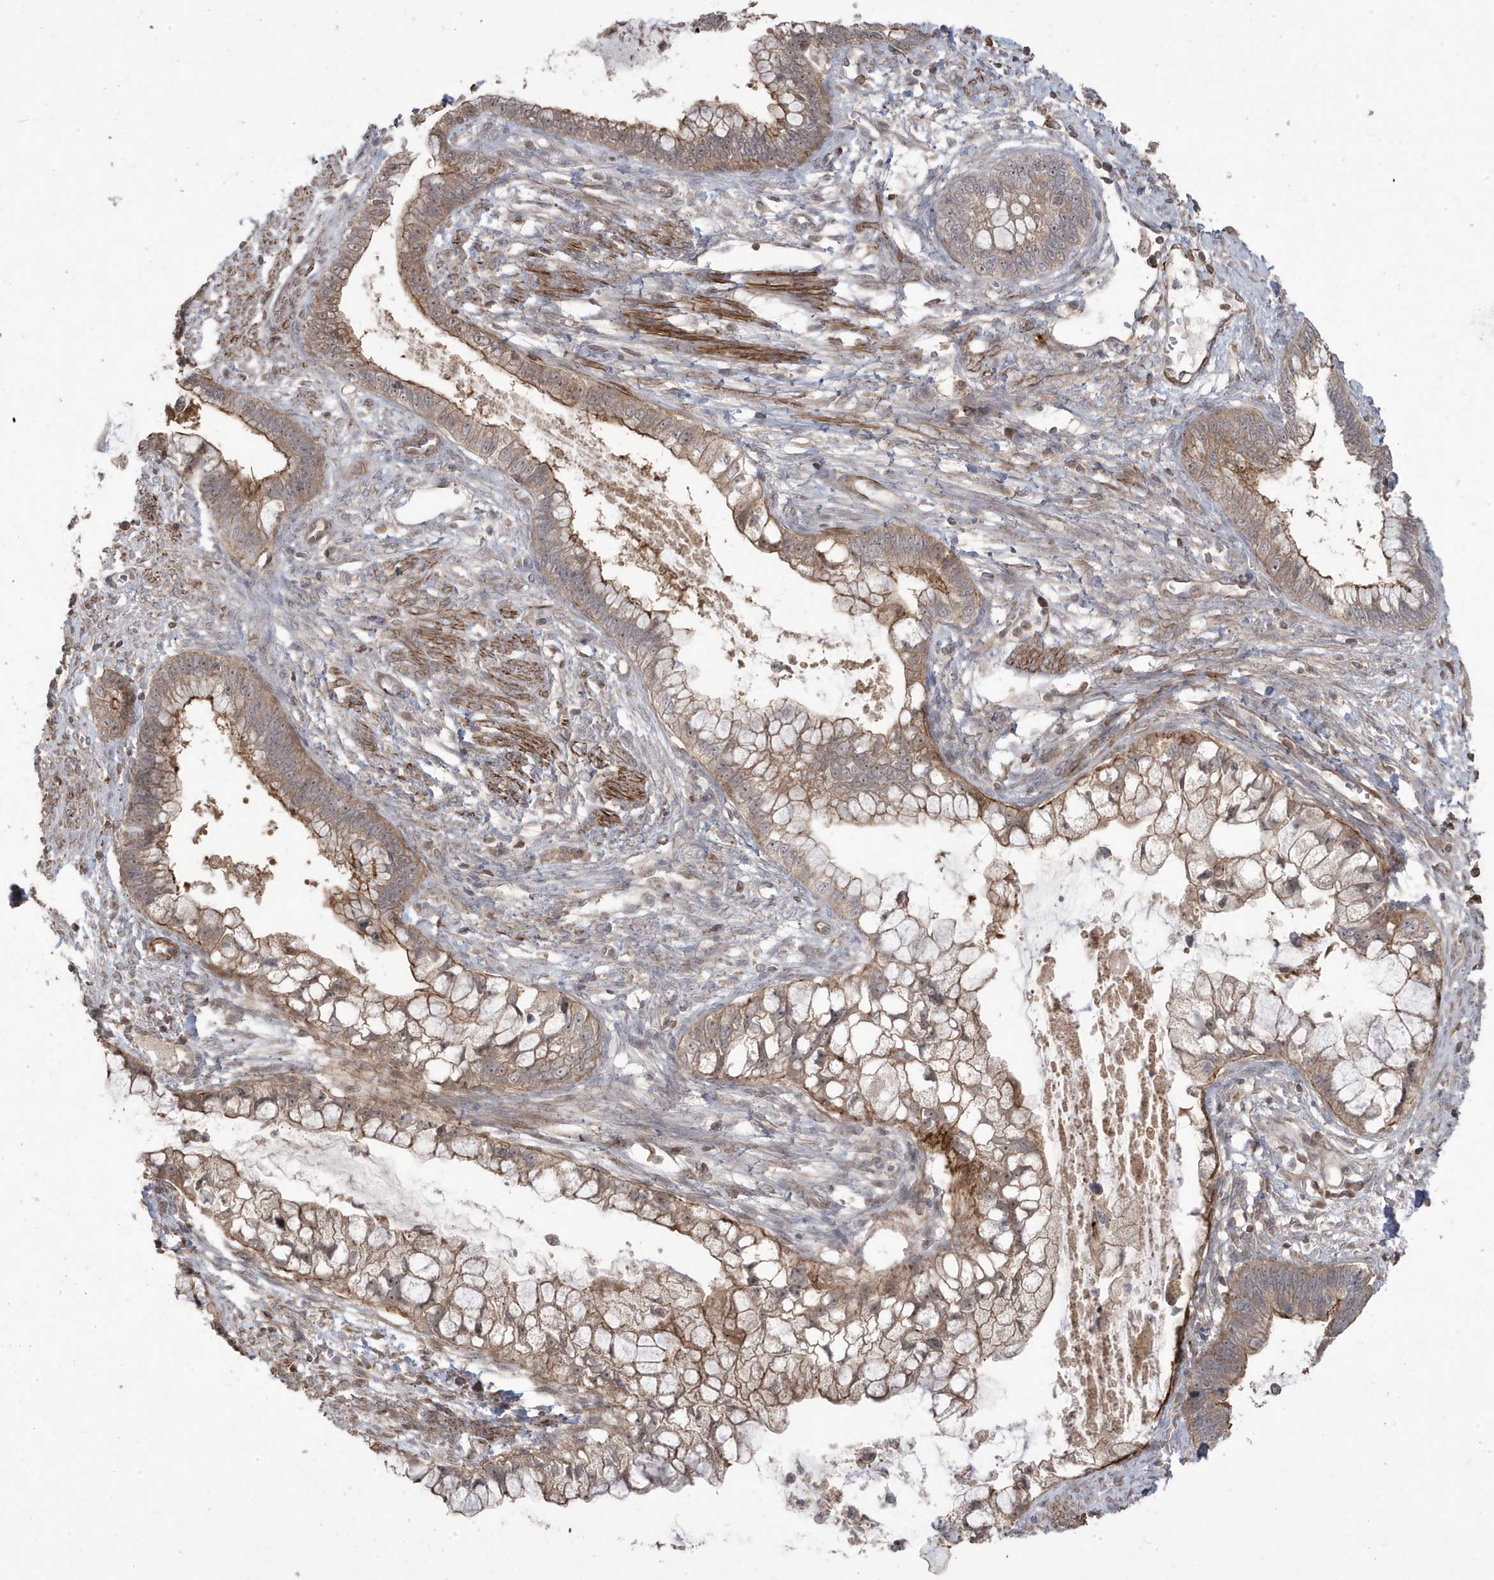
{"staining": {"intensity": "moderate", "quantity": "25%-75%", "location": "cytoplasmic/membranous"}, "tissue": "cervical cancer", "cell_type": "Tumor cells", "image_type": "cancer", "snomed": [{"axis": "morphology", "description": "Adenocarcinoma, NOS"}, {"axis": "topography", "description": "Cervix"}], "caption": "Protein staining of cervical cancer tissue demonstrates moderate cytoplasmic/membranous staining in approximately 25%-75% of tumor cells.", "gene": "CETN3", "patient": {"sex": "female", "age": 44}}